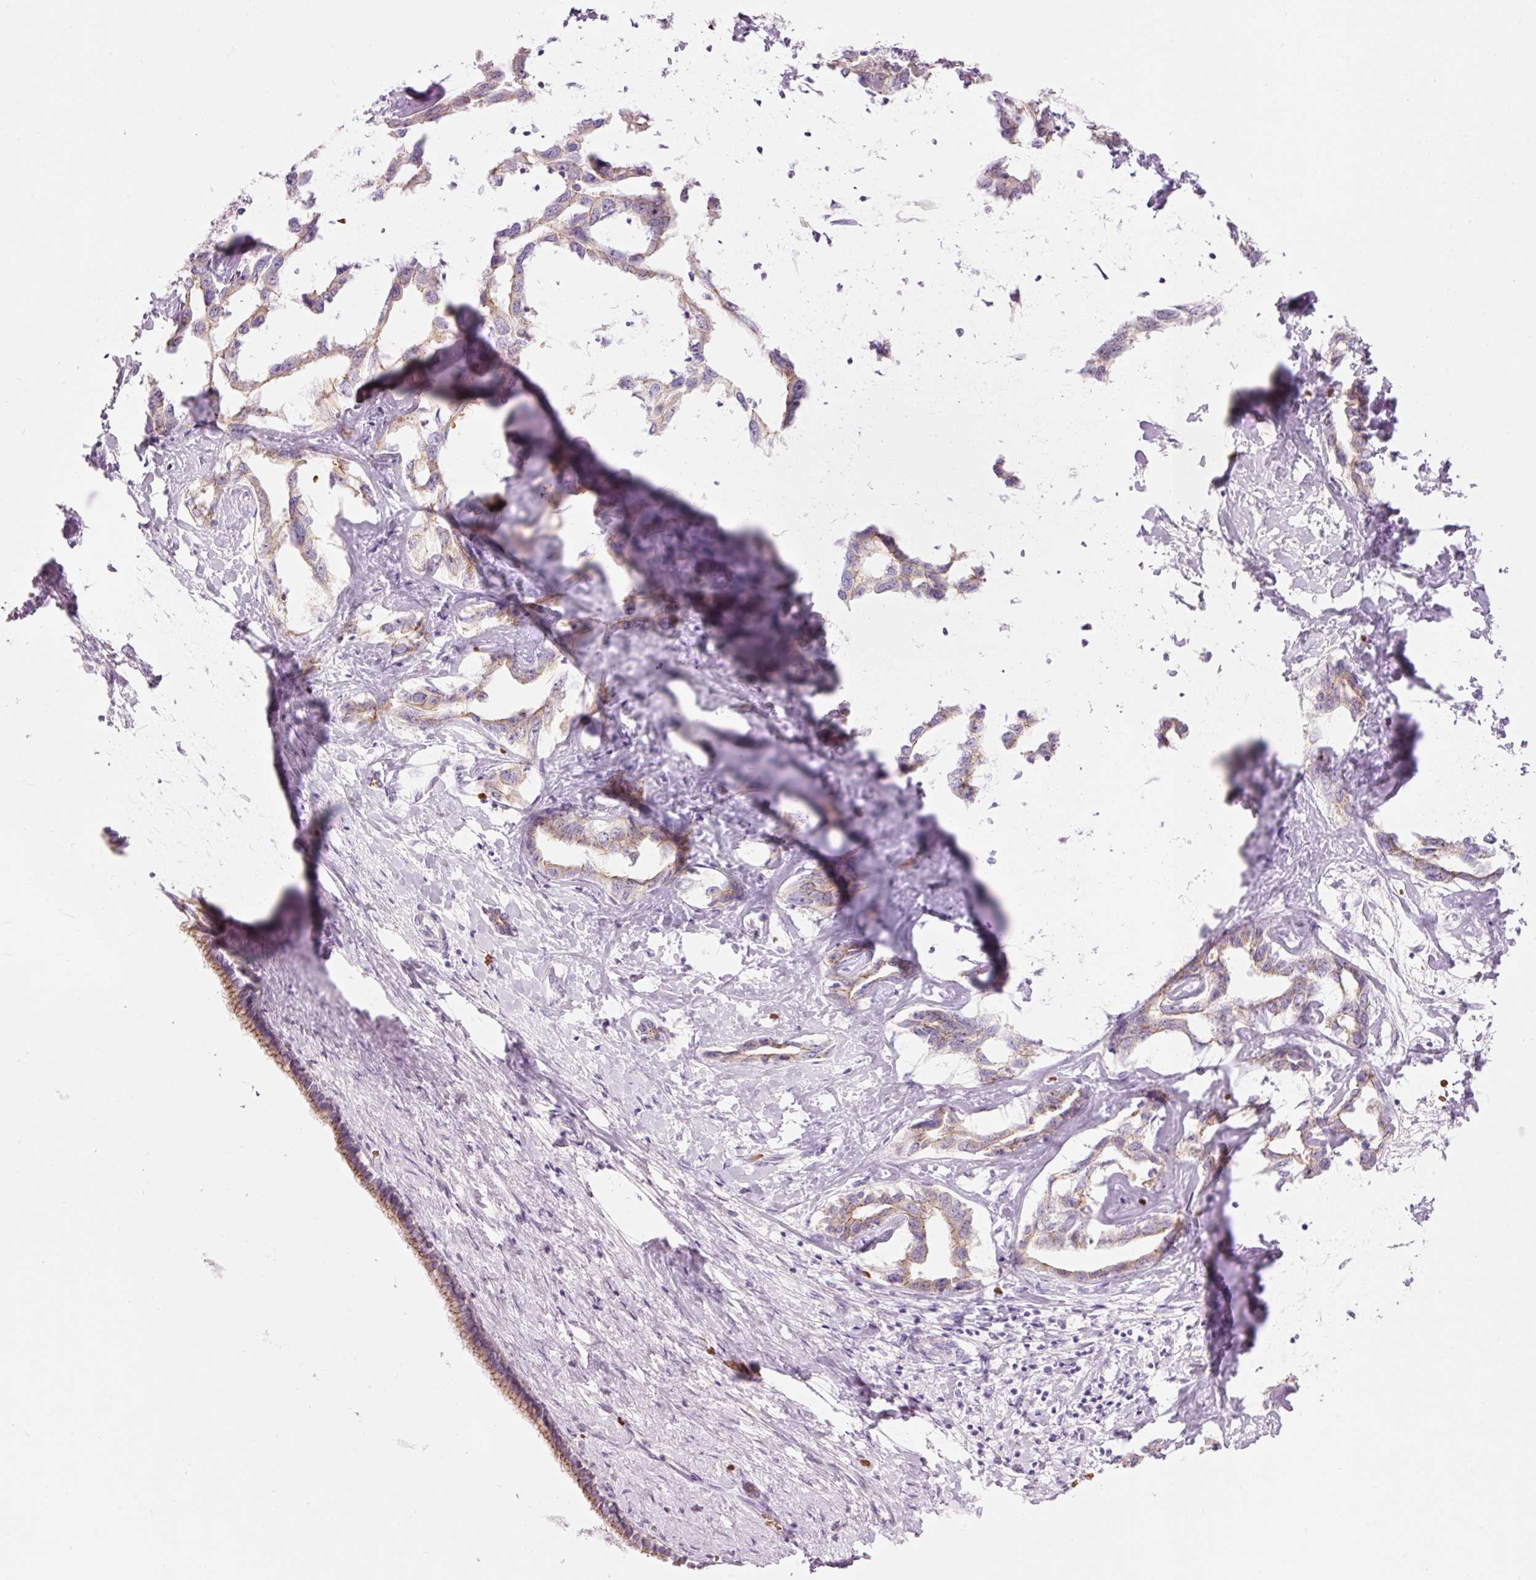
{"staining": {"intensity": "weak", "quantity": "25%-75%", "location": "cytoplasmic/membranous"}, "tissue": "liver cancer", "cell_type": "Tumor cells", "image_type": "cancer", "snomed": [{"axis": "morphology", "description": "Cholangiocarcinoma"}, {"axis": "topography", "description": "Liver"}], "caption": "Human liver cancer stained with a brown dye exhibits weak cytoplasmic/membranous positive staining in about 25%-75% of tumor cells.", "gene": "DHRS11", "patient": {"sex": "male", "age": 59}}